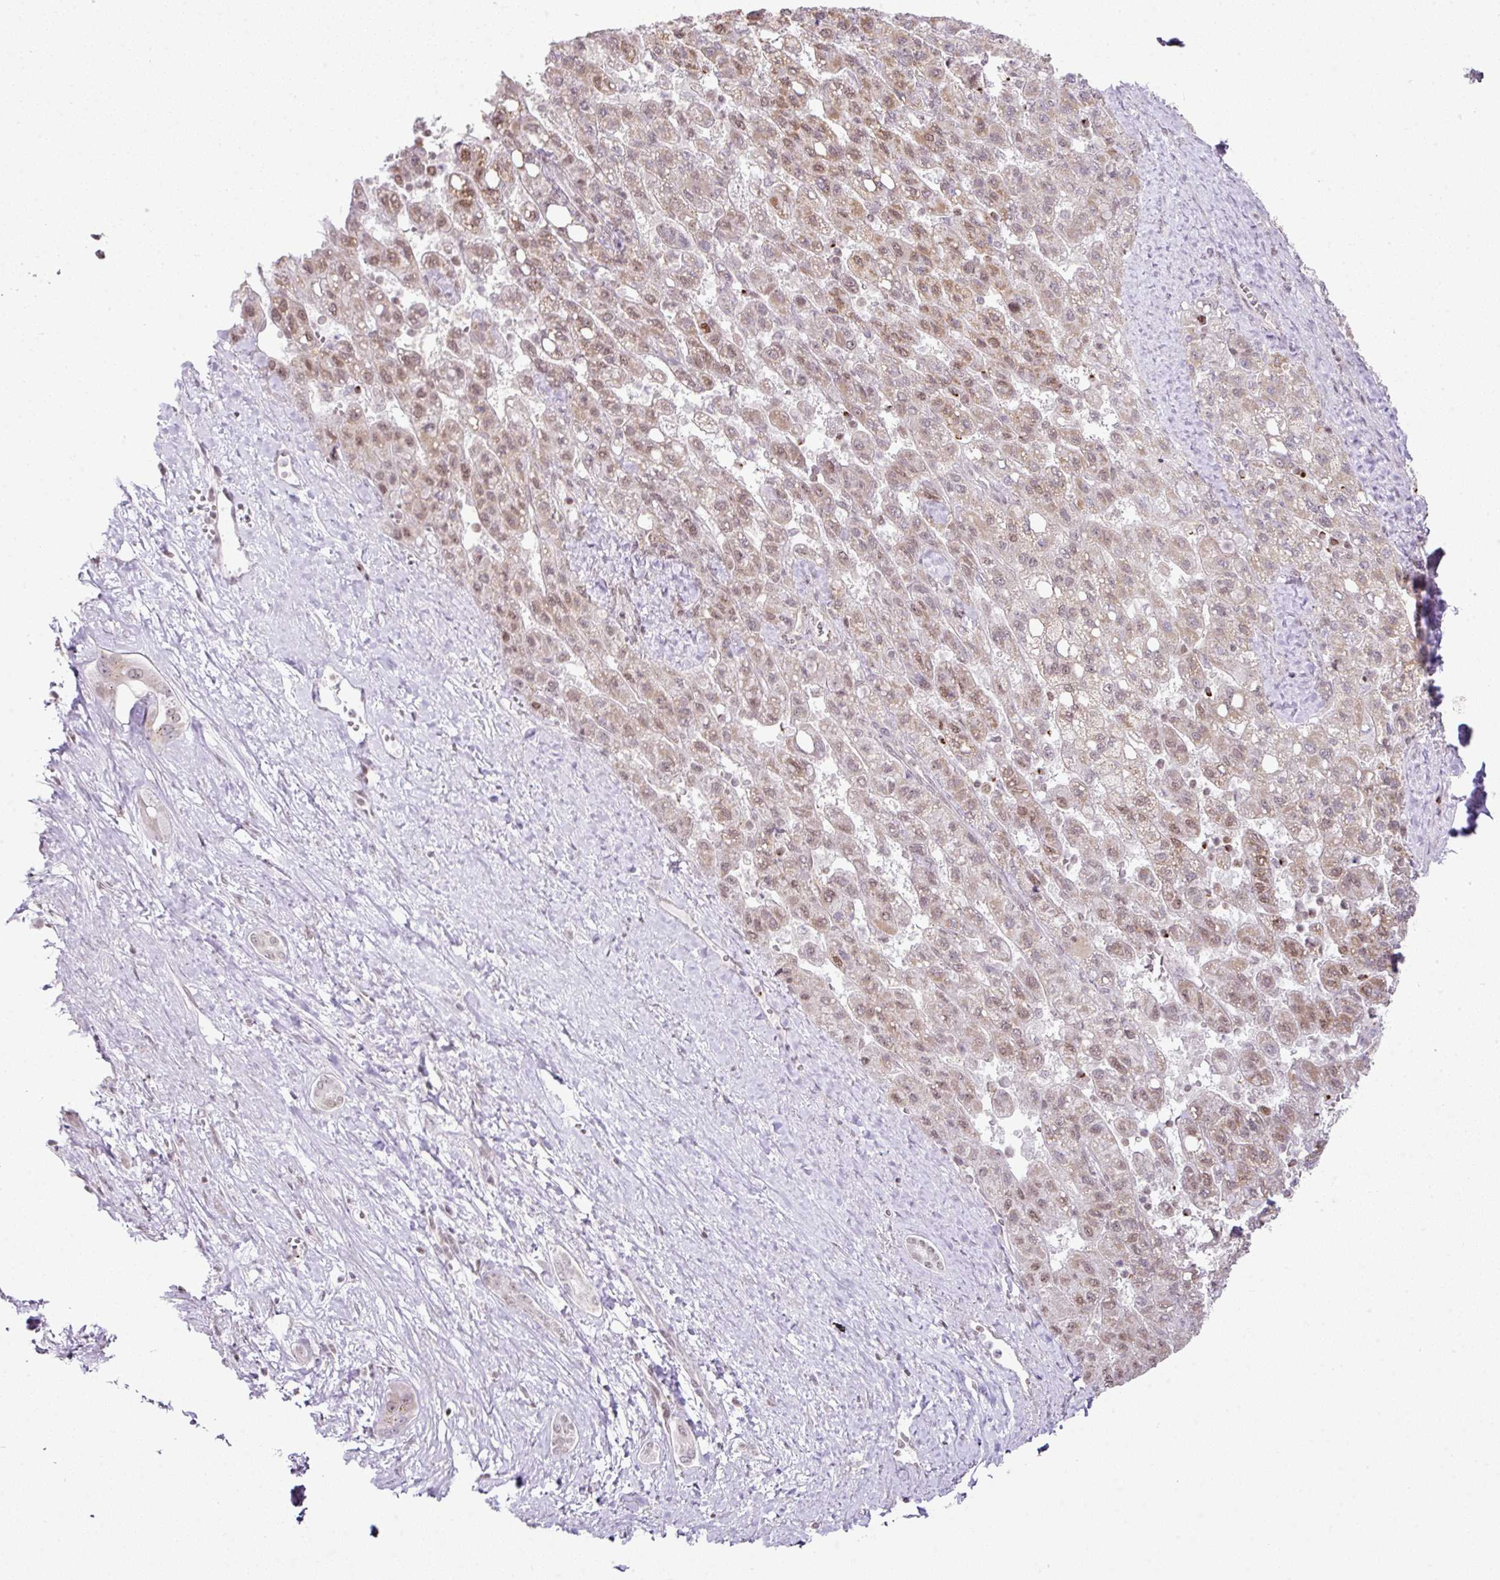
{"staining": {"intensity": "moderate", "quantity": "25%-75%", "location": "nuclear"}, "tissue": "liver cancer", "cell_type": "Tumor cells", "image_type": "cancer", "snomed": [{"axis": "morphology", "description": "Carcinoma, Hepatocellular, NOS"}, {"axis": "topography", "description": "Liver"}], "caption": "Moderate nuclear positivity for a protein is present in about 25%-75% of tumor cells of liver cancer (hepatocellular carcinoma) using immunohistochemistry (IHC).", "gene": "FAM32A", "patient": {"sex": "female", "age": 82}}